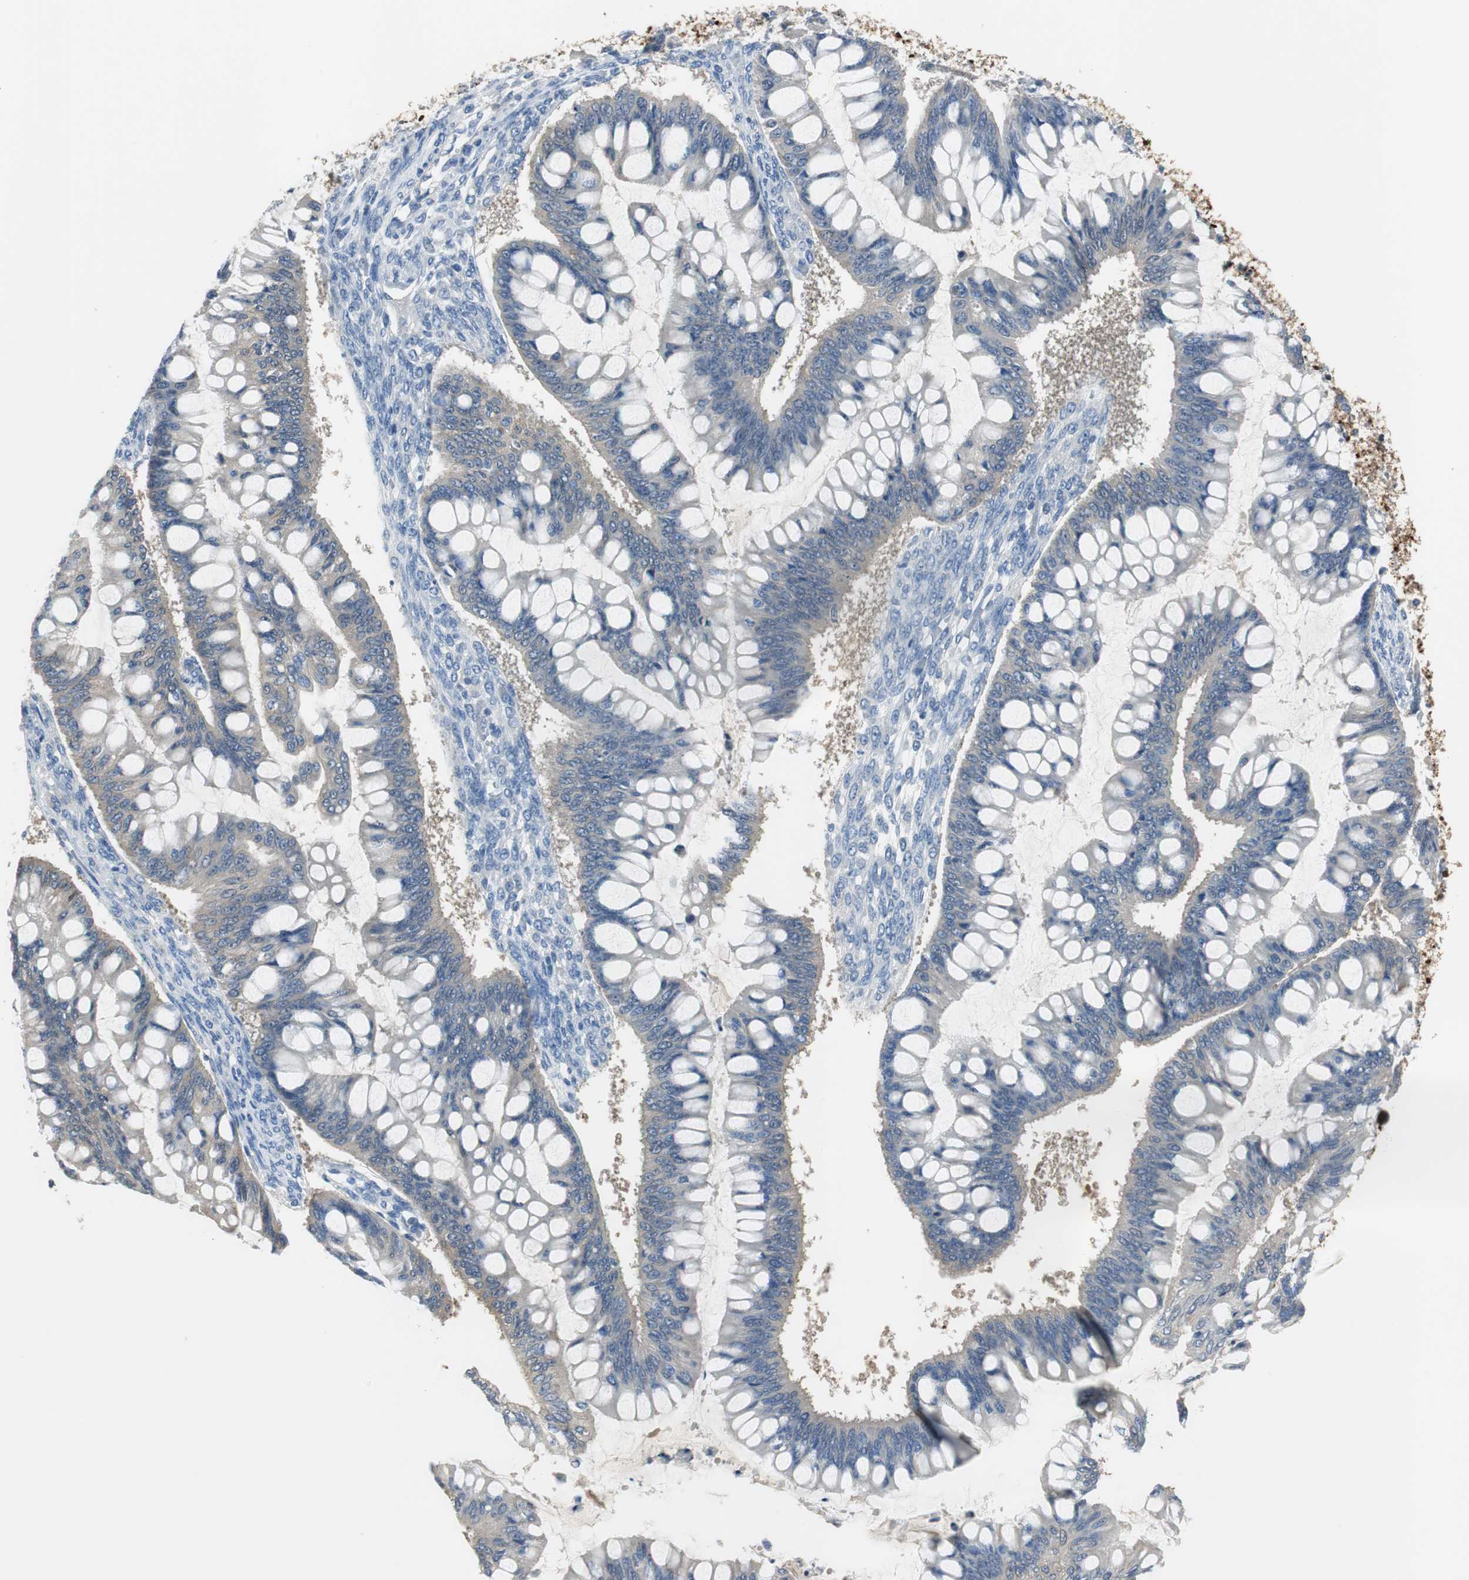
{"staining": {"intensity": "weak", "quantity": "25%-75%", "location": "cytoplasmic/membranous"}, "tissue": "ovarian cancer", "cell_type": "Tumor cells", "image_type": "cancer", "snomed": [{"axis": "morphology", "description": "Cystadenocarcinoma, mucinous, NOS"}, {"axis": "topography", "description": "Ovary"}], "caption": "The immunohistochemical stain shows weak cytoplasmic/membranous staining in tumor cells of ovarian mucinous cystadenocarcinoma tissue.", "gene": "FBP1", "patient": {"sex": "female", "age": 73}}